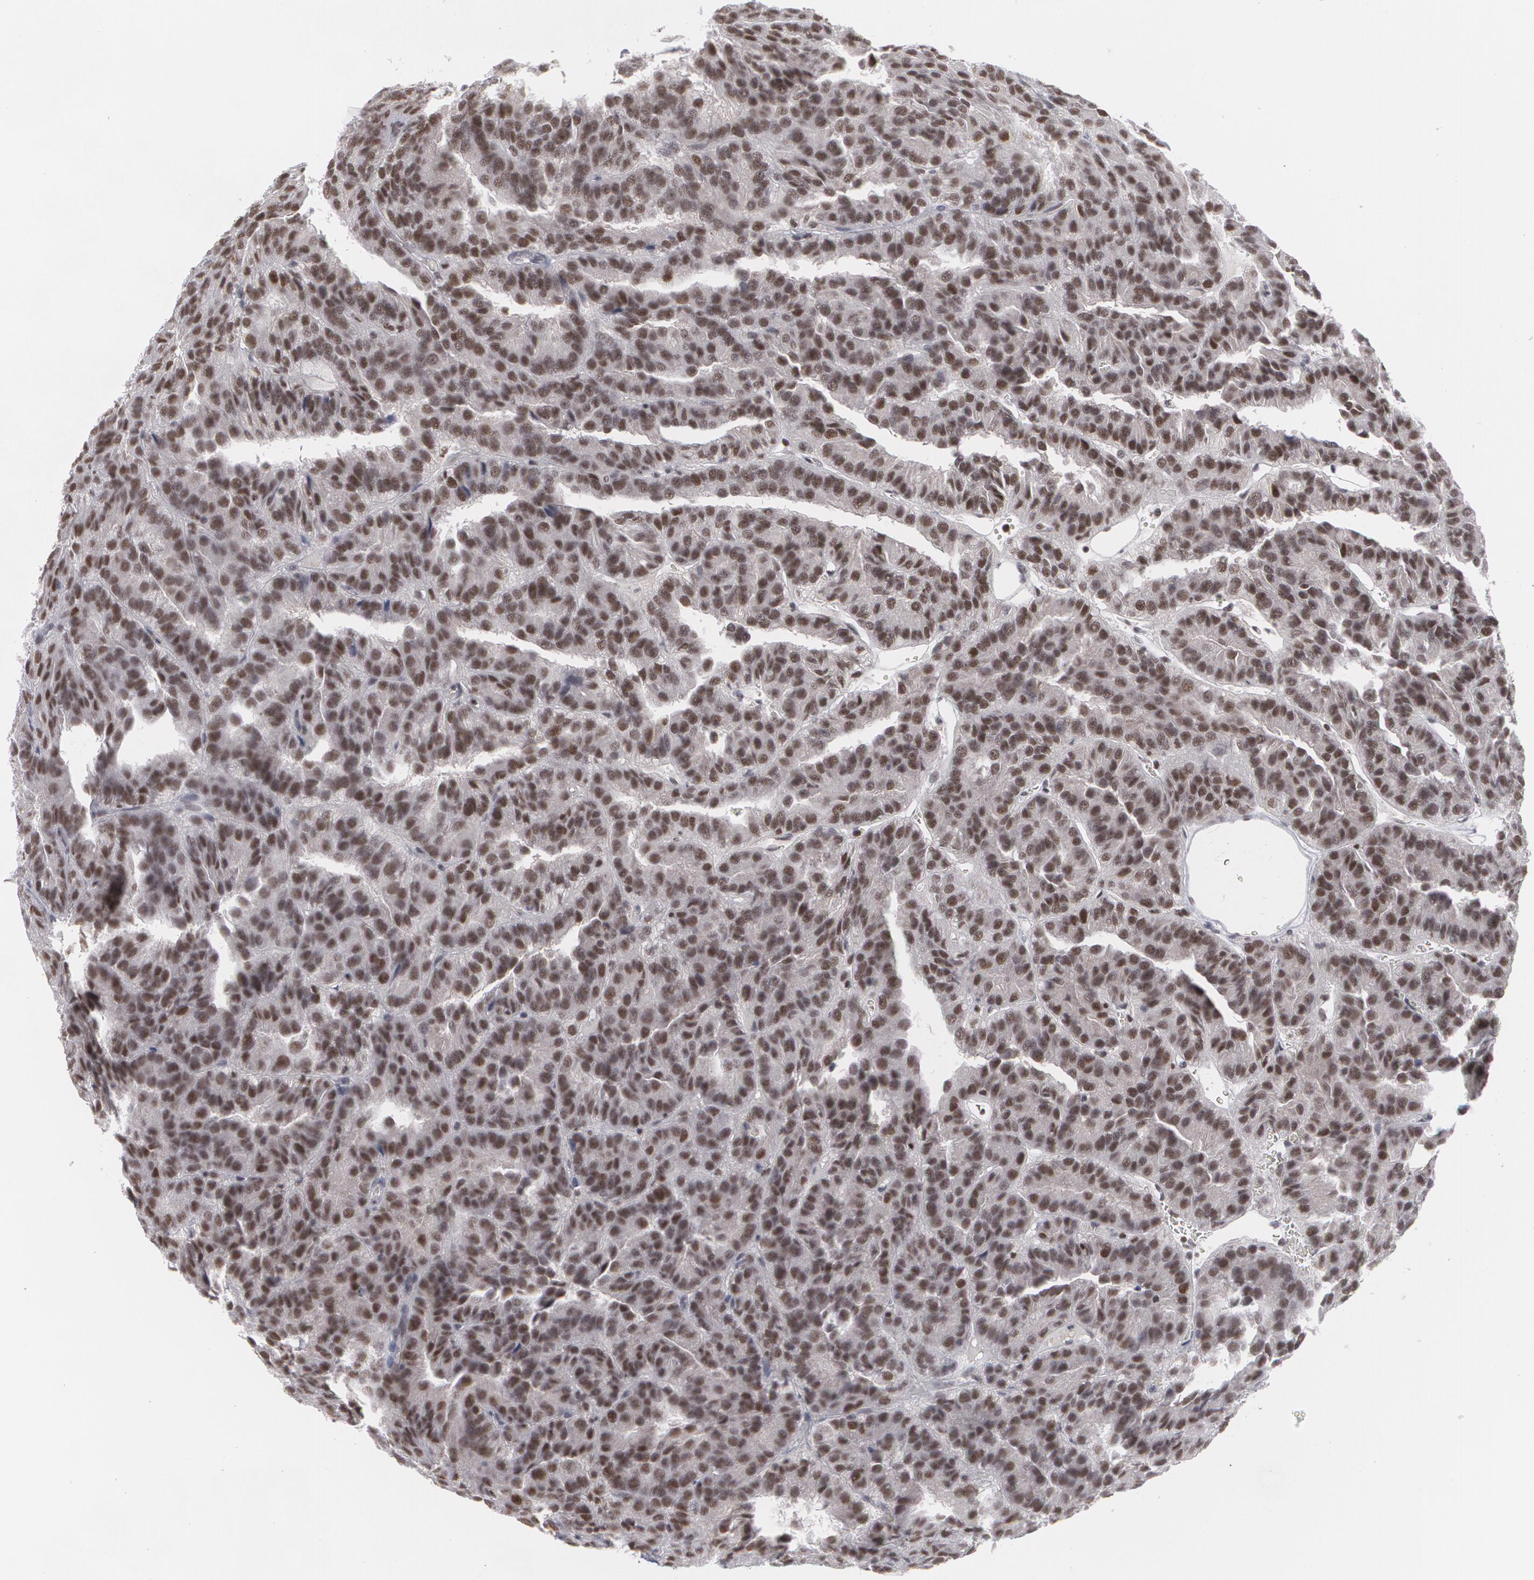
{"staining": {"intensity": "moderate", "quantity": ">75%", "location": "nuclear"}, "tissue": "renal cancer", "cell_type": "Tumor cells", "image_type": "cancer", "snomed": [{"axis": "morphology", "description": "Adenocarcinoma, NOS"}, {"axis": "topography", "description": "Kidney"}], "caption": "Renal adenocarcinoma was stained to show a protein in brown. There is medium levels of moderate nuclear expression in approximately >75% of tumor cells.", "gene": "MCL1", "patient": {"sex": "male", "age": 46}}